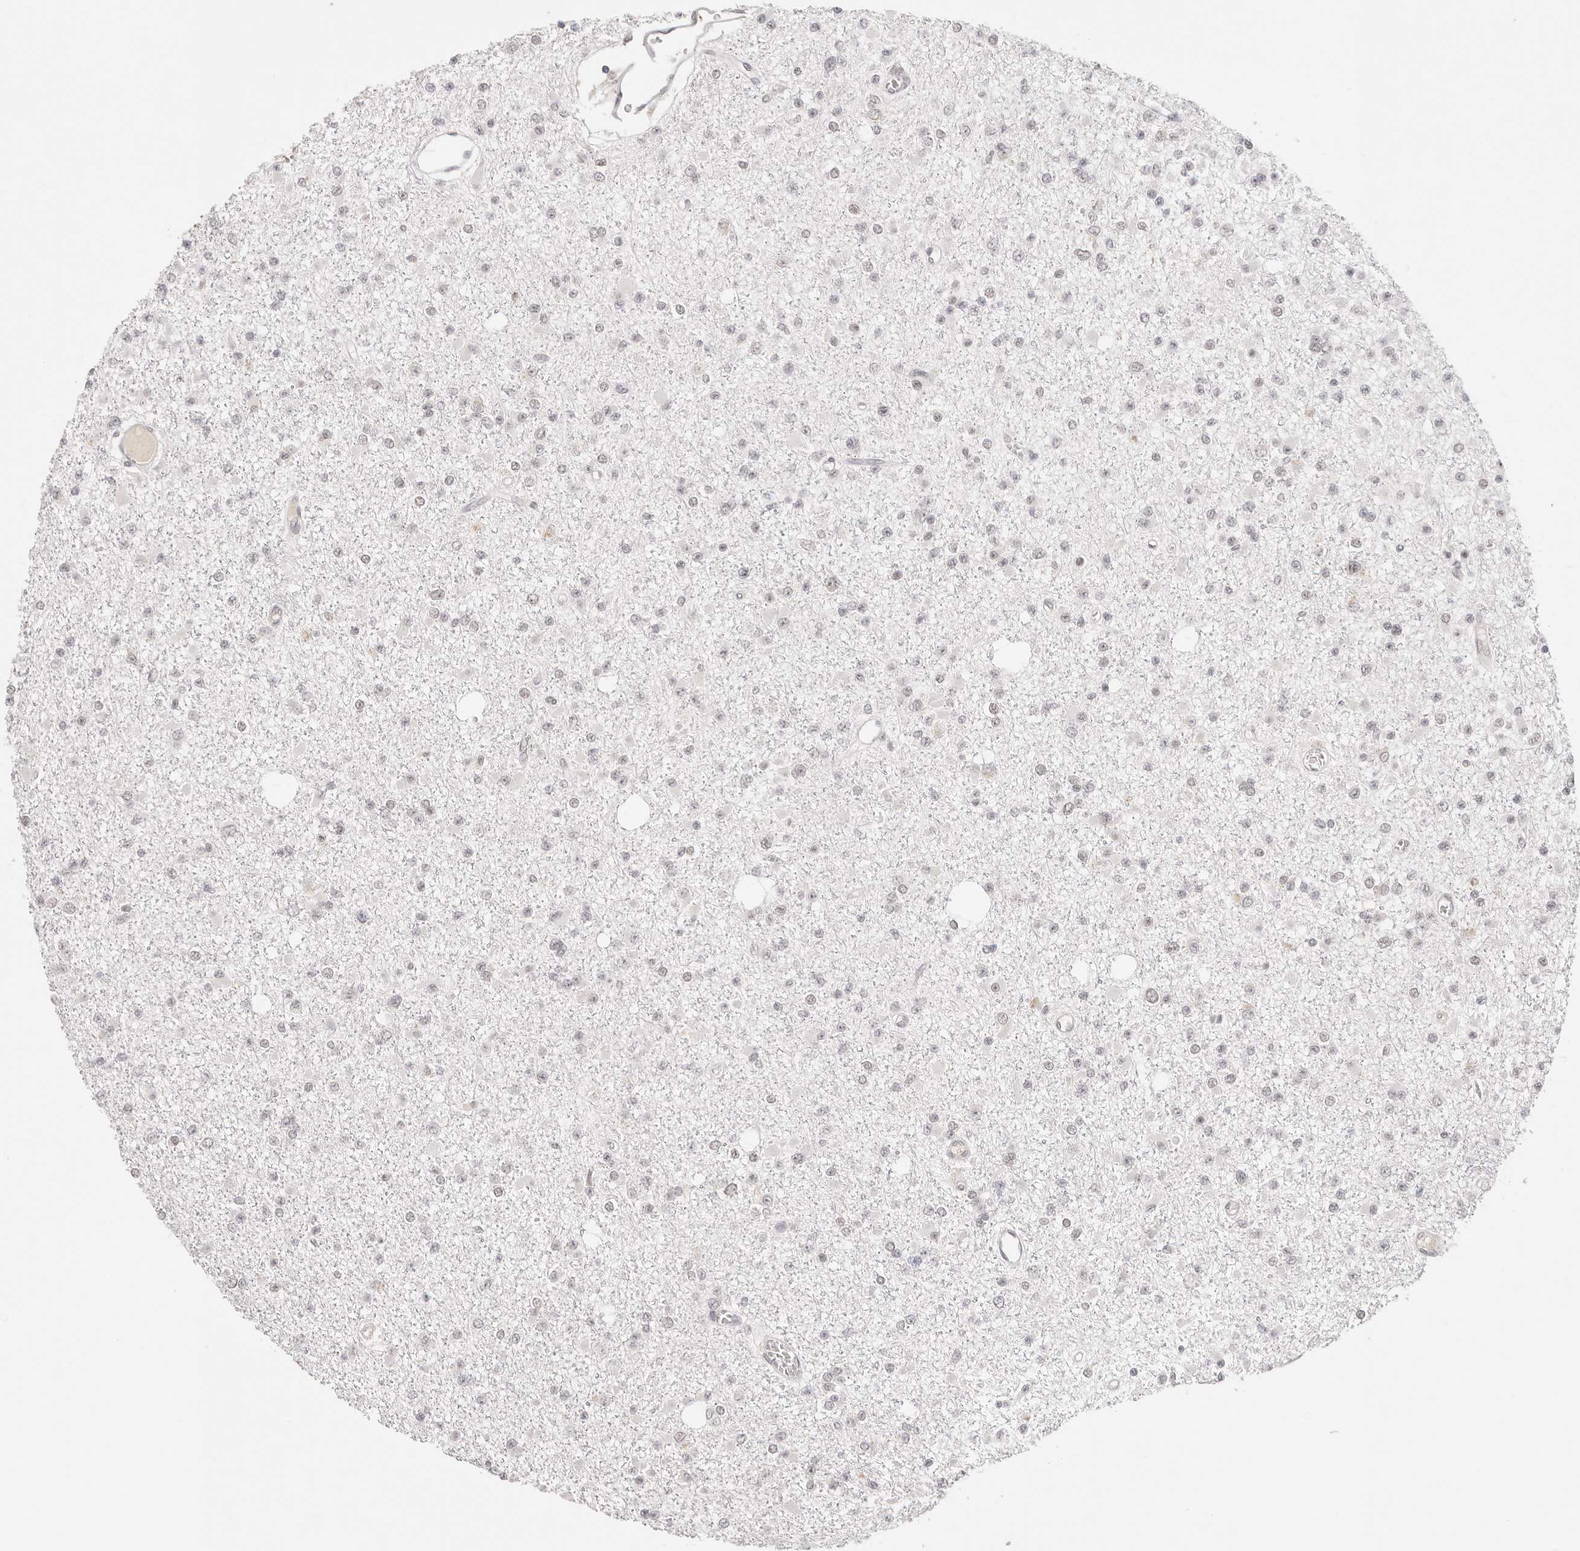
{"staining": {"intensity": "negative", "quantity": "none", "location": "none"}, "tissue": "glioma", "cell_type": "Tumor cells", "image_type": "cancer", "snomed": [{"axis": "morphology", "description": "Glioma, malignant, Low grade"}, {"axis": "topography", "description": "Brain"}], "caption": "IHC of malignant low-grade glioma reveals no positivity in tumor cells.", "gene": "RFC3", "patient": {"sex": "female", "age": 22}}